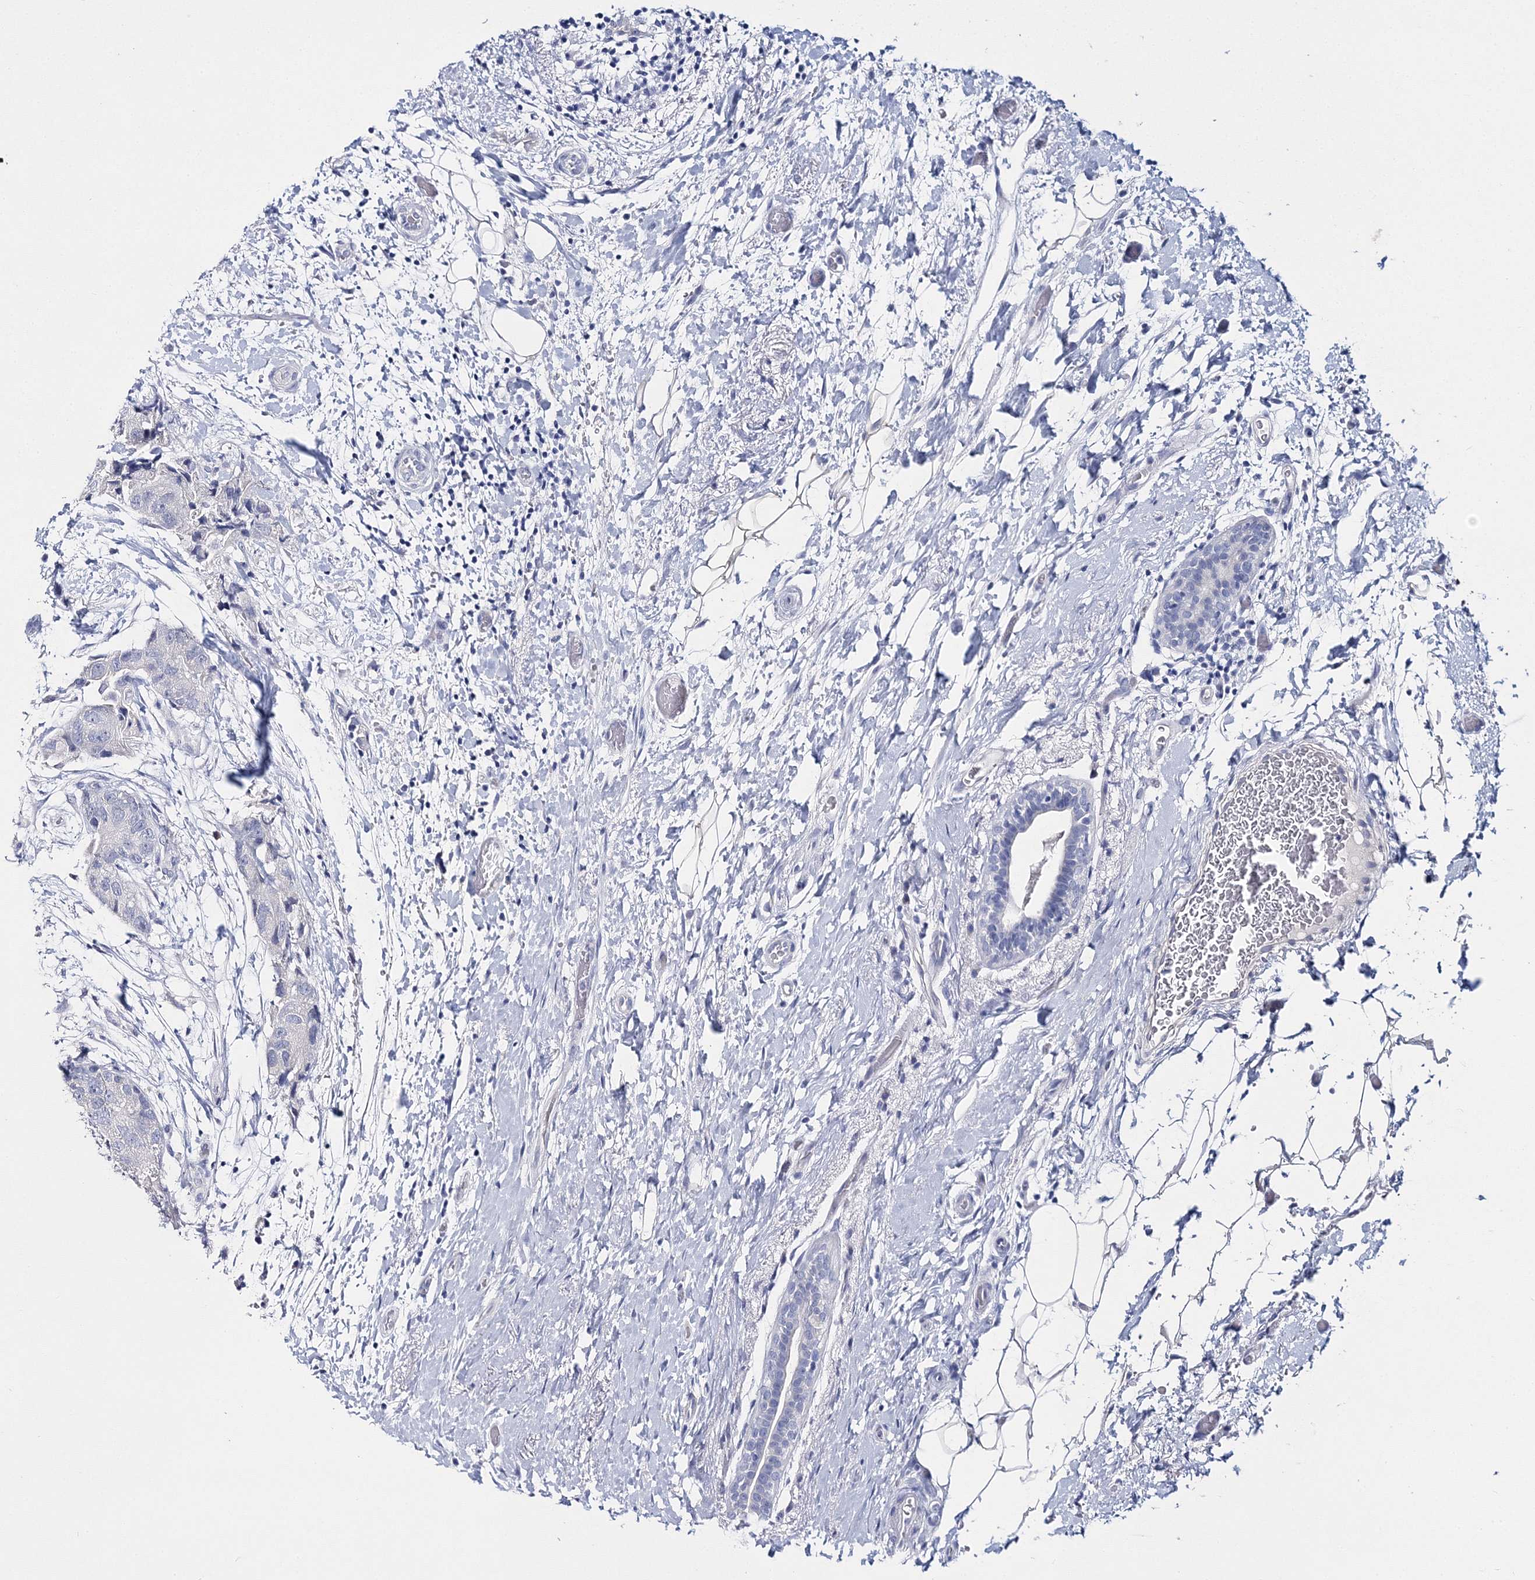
{"staining": {"intensity": "negative", "quantity": "none", "location": "none"}, "tissue": "breast cancer", "cell_type": "Tumor cells", "image_type": "cancer", "snomed": [{"axis": "morphology", "description": "Duct carcinoma"}, {"axis": "topography", "description": "Breast"}], "caption": "An IHC image of breast cancer is shown. There is no staining in tumor cells of breast cancer.", "gene": "MYOZ2", "patient": {"sex": "female", "age": 62}}